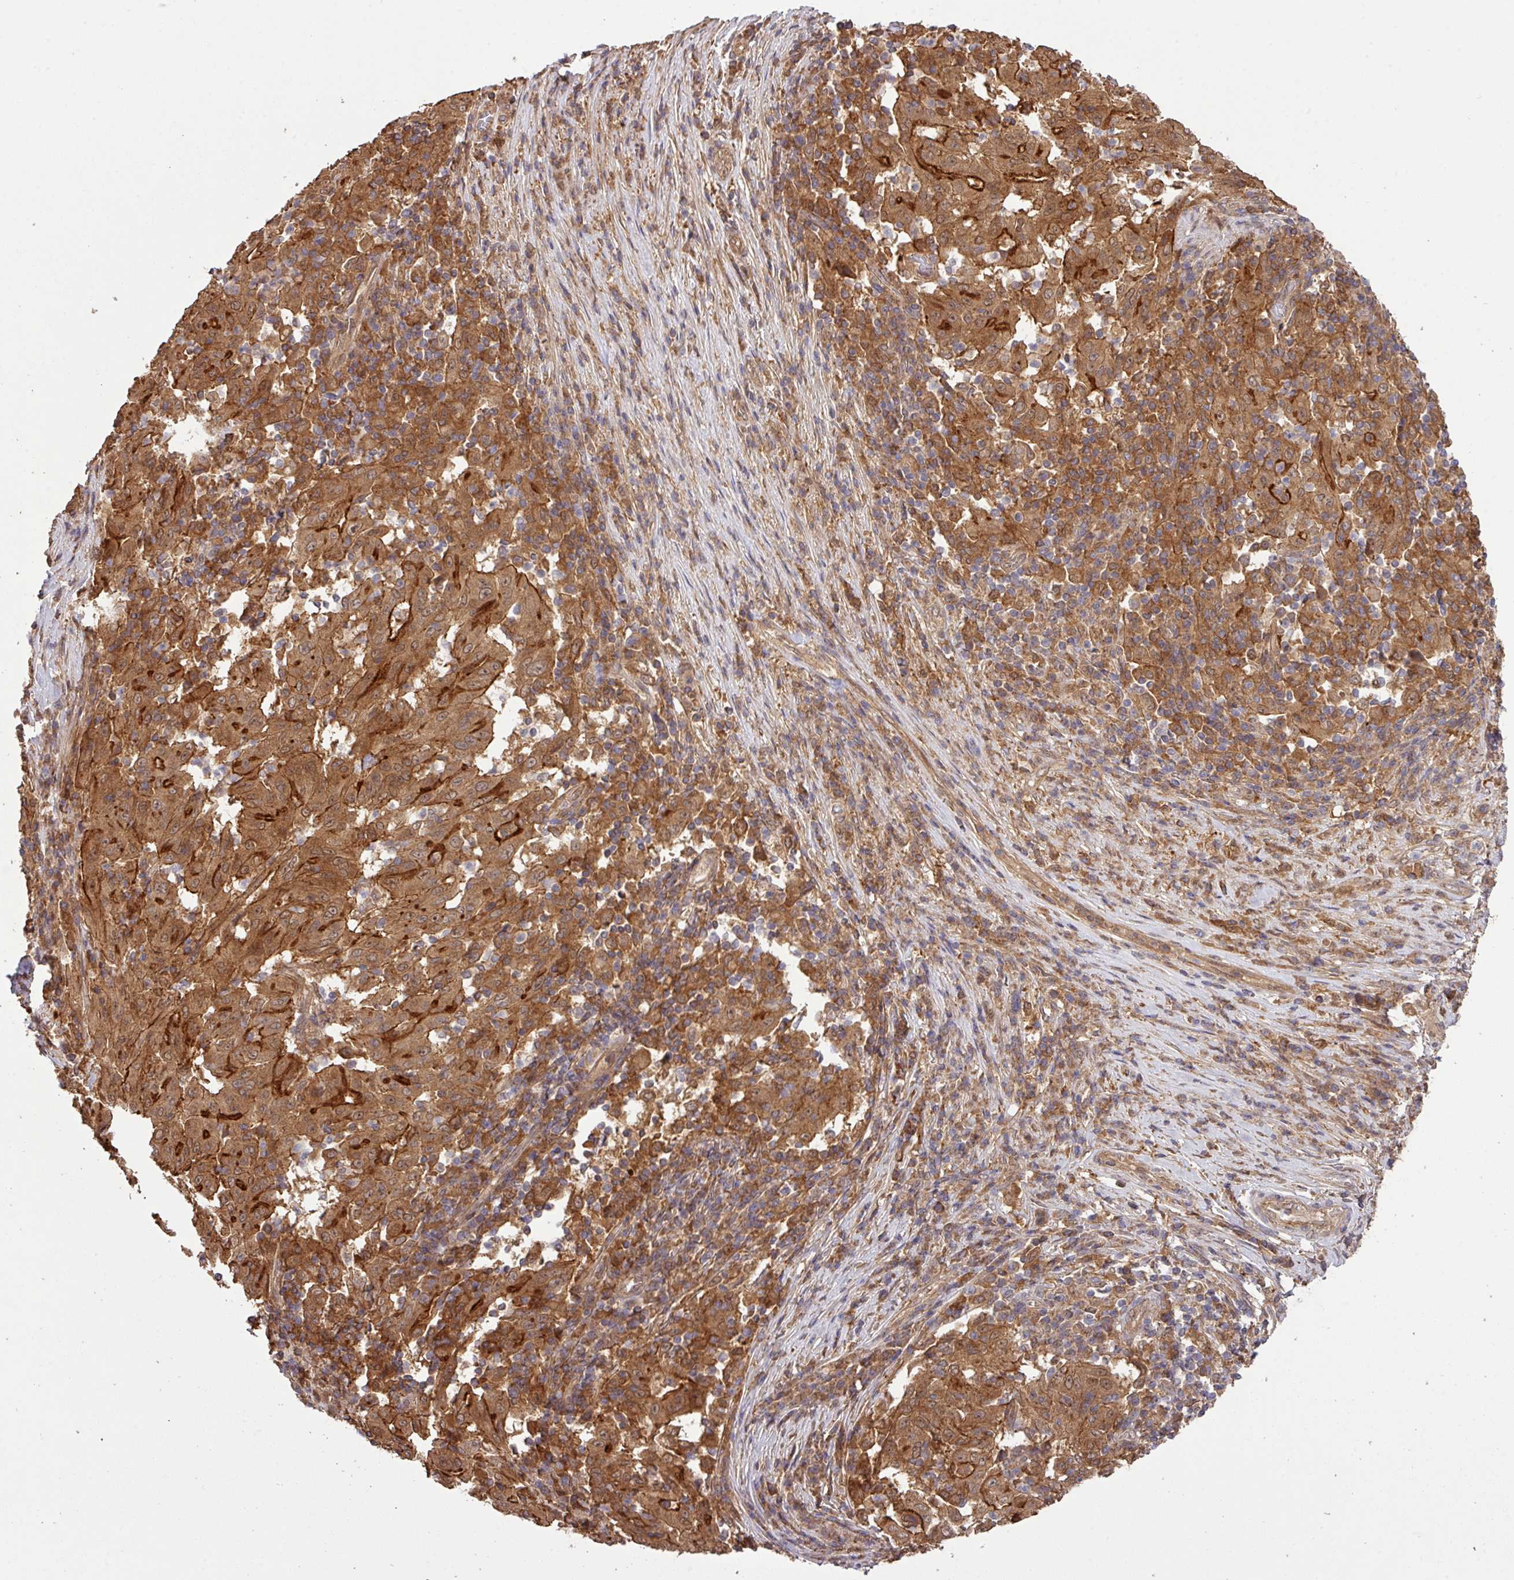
{"staining": {"intensity": "strong", "quantity": ">75%", "location": "cytoplasmic/membranous,nuclear"}, "tissue": "pancreatic cancer", "cell_type": "Tumor cells", "image_type": "cancer", "snomed": [{"axis": "morphology", "description": "Adenocarcinoma, NOS"}, {"axis": "topography", "description": "Pancreas"}], "caption": "A photomicrograph of human pancreatic cancer (adenocarcinoma) stained for a protein reveals strong cytoplasmic/membranous and nuclear brown staining in tumor cells. The staining was performed using DAB, with brown indicating positive protein expression. Nuclei are stained blue with hematoxylin.", "gene": "ARPIN", "patient": {"sex": "male", "age": 63}}